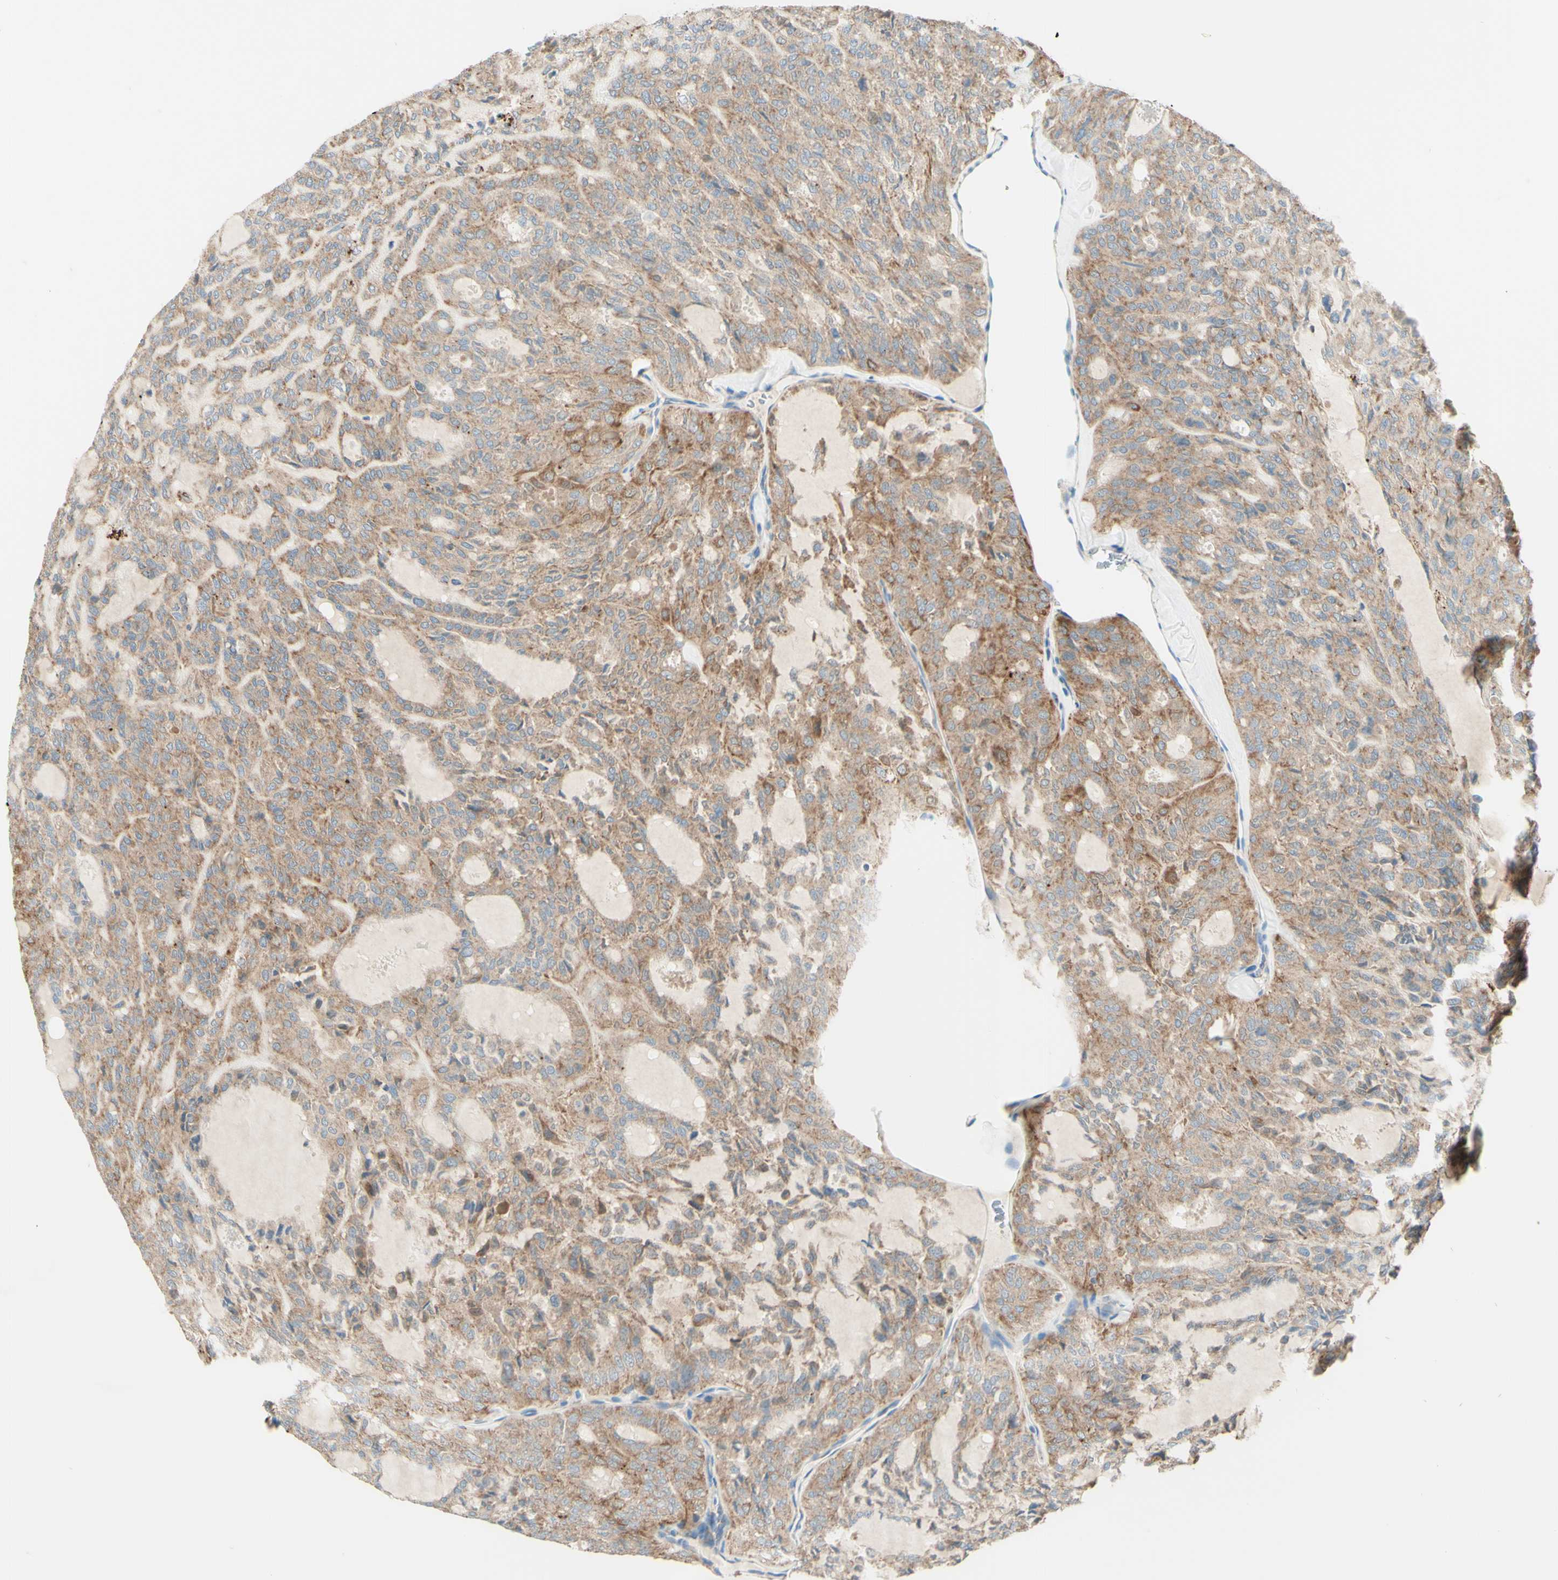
{"staining": {"intensity": "moderate", "quantity": ">75%", "location": "cytoplasmic/membranous"}, "tissue": "thyroid cancer", "cell_type": "Tumor cells", "image_type": "cancer", "snomed": [{"axis": "morphology", "description": "Follicular adenoma carcinoma, NOS"}, {"axis": "topography", "description": "Thyroid gland"}], "caption": "Thyroid follicular adenoma carcinoma stained with a brown dye shows moderate cytoplasmic/membranous positive expression in approximately >75% of tumor cells.", "gene": "ARMC10", "patient": {"sex": "male", "age": 75}}